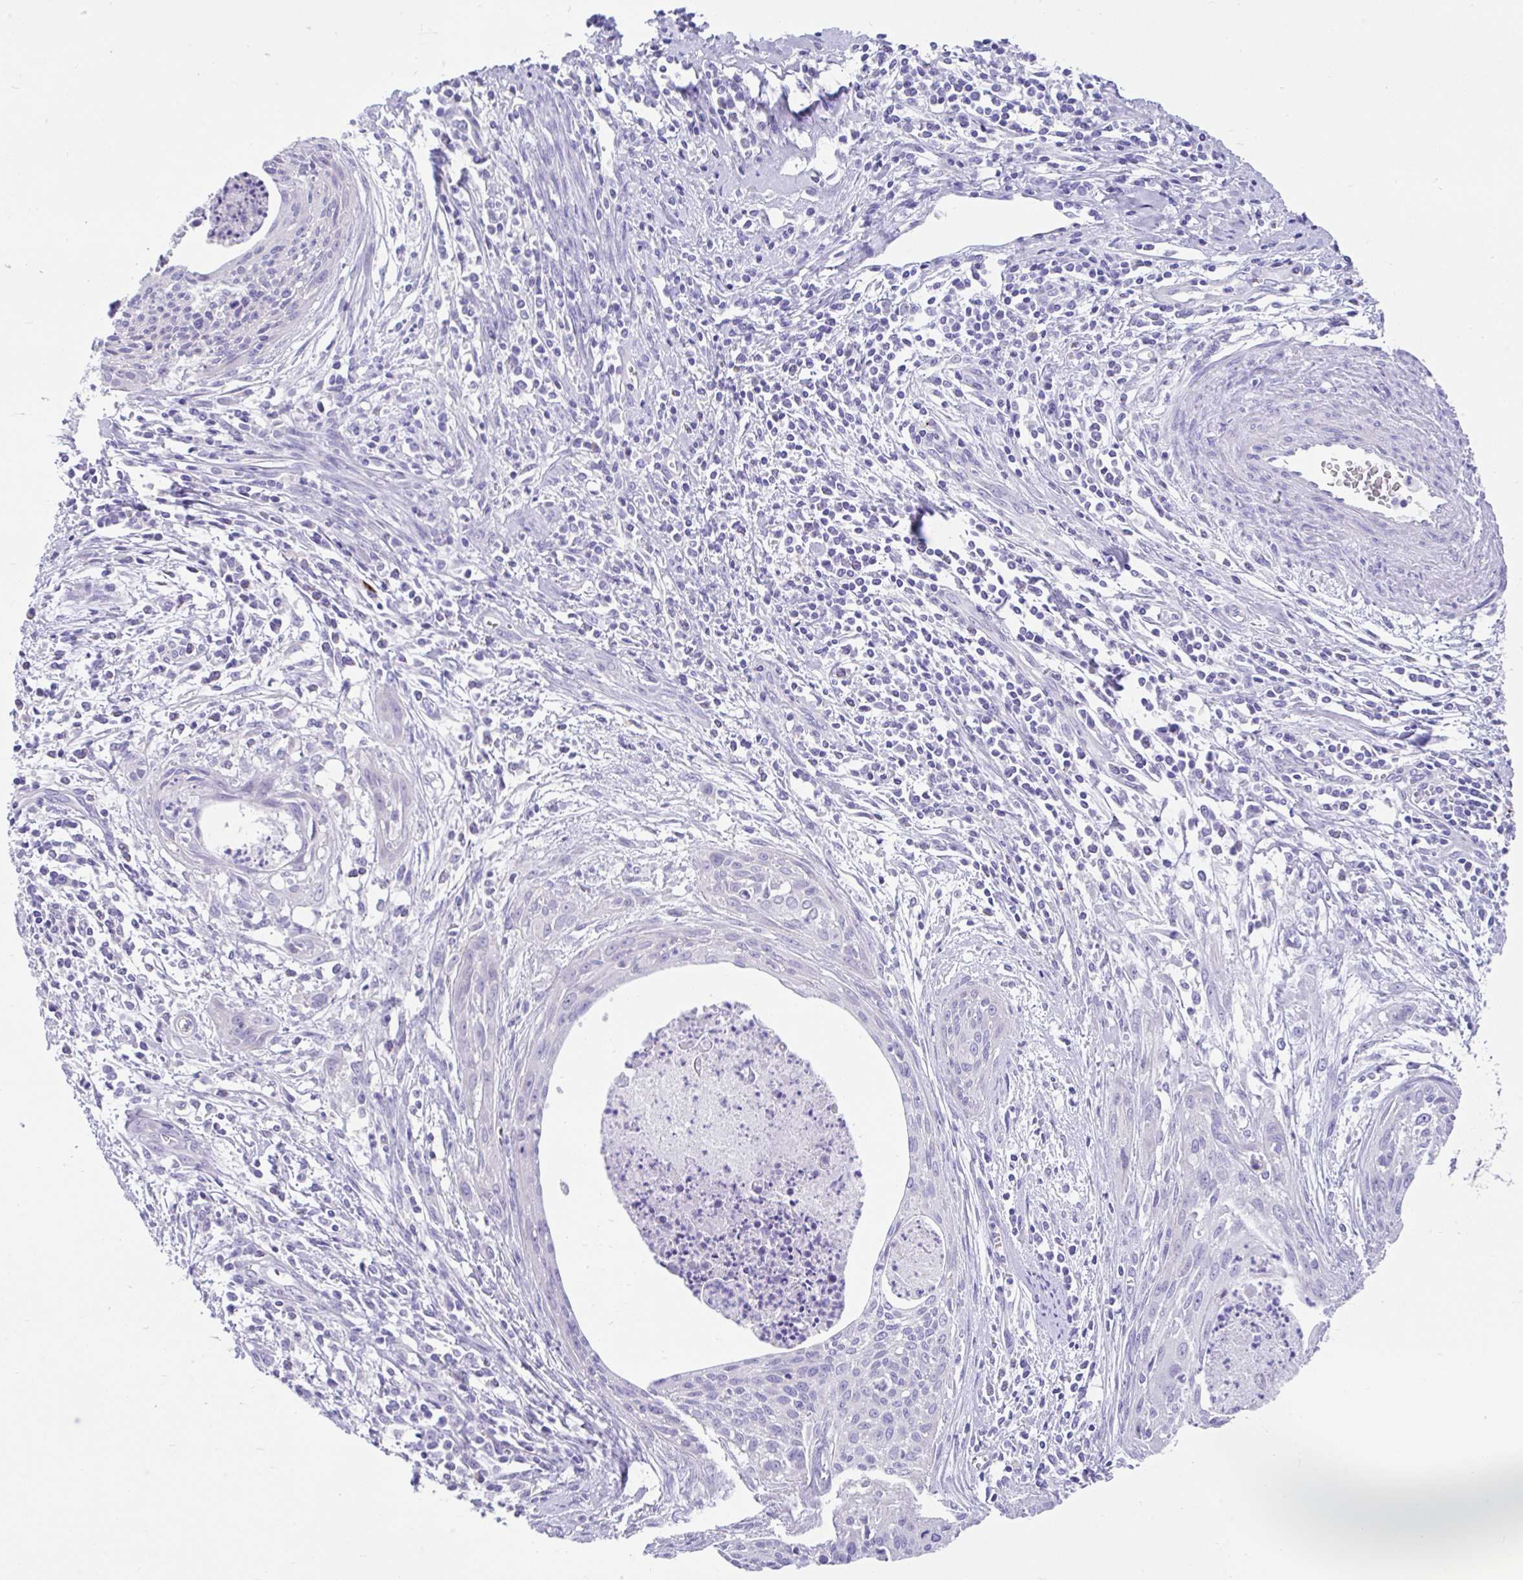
{"staining": {"intensity": "negative", "quantity": "none", "location": "none"}, "tissue": "cervical cancer", "cell_type": "Tumor cells", "image_type": "cancer", "snomed": [{"axis": "morphology", "description": "Squamous cell carcinoma, NOS"}, {"axis": "topography", "description": "Cervix"}], "caption": "This is an immunohistochemistry (IHC) photomicrograph of squamous cell carcinoma (cervical). There is no expression in tumor cells.", "gene": "CCSAP", "patient": {"sex": "female", "age": 55}}